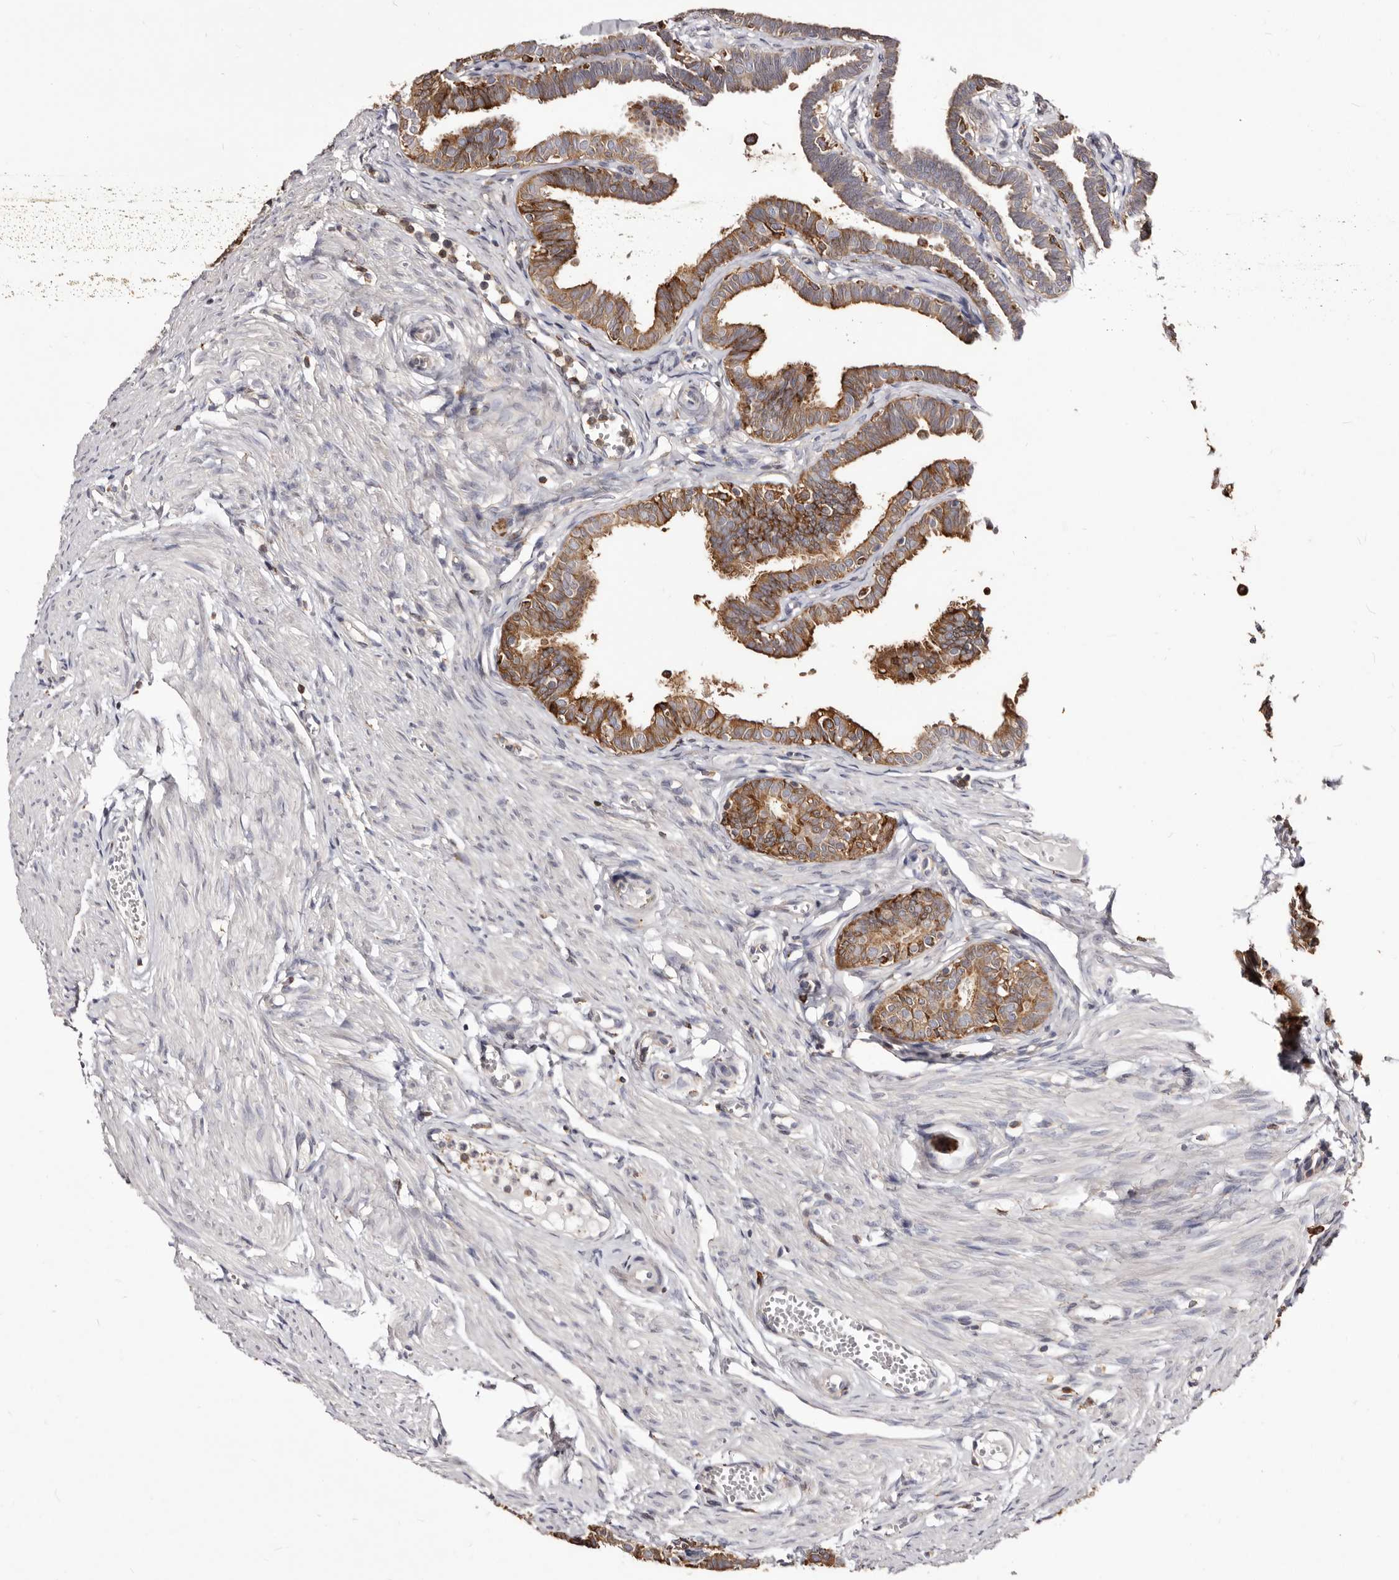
{"staining": {"intensity": "strong", "quantity": ">75%", "location": "cytoplasmic/membranous"}, "tissue": "fallopian tube", "cell_type": "Glandular cells", "image_type": "normal", "snomed": [{"axis": "morphology", "description": "Normal tissue, NOS"}, {"axis": "topography", "description": "Fallopian tube"}, {"axis": "topography", "description": "Ovary"}], "caption": "Brown immunohistochemical staining in unremarkable human fallopian tube reveals strong cytoplasmic/membranous staining in approximately >75% of glandular cells.", "gene": "ACBD6", "patient": {"sex": "female", "age": 23}}